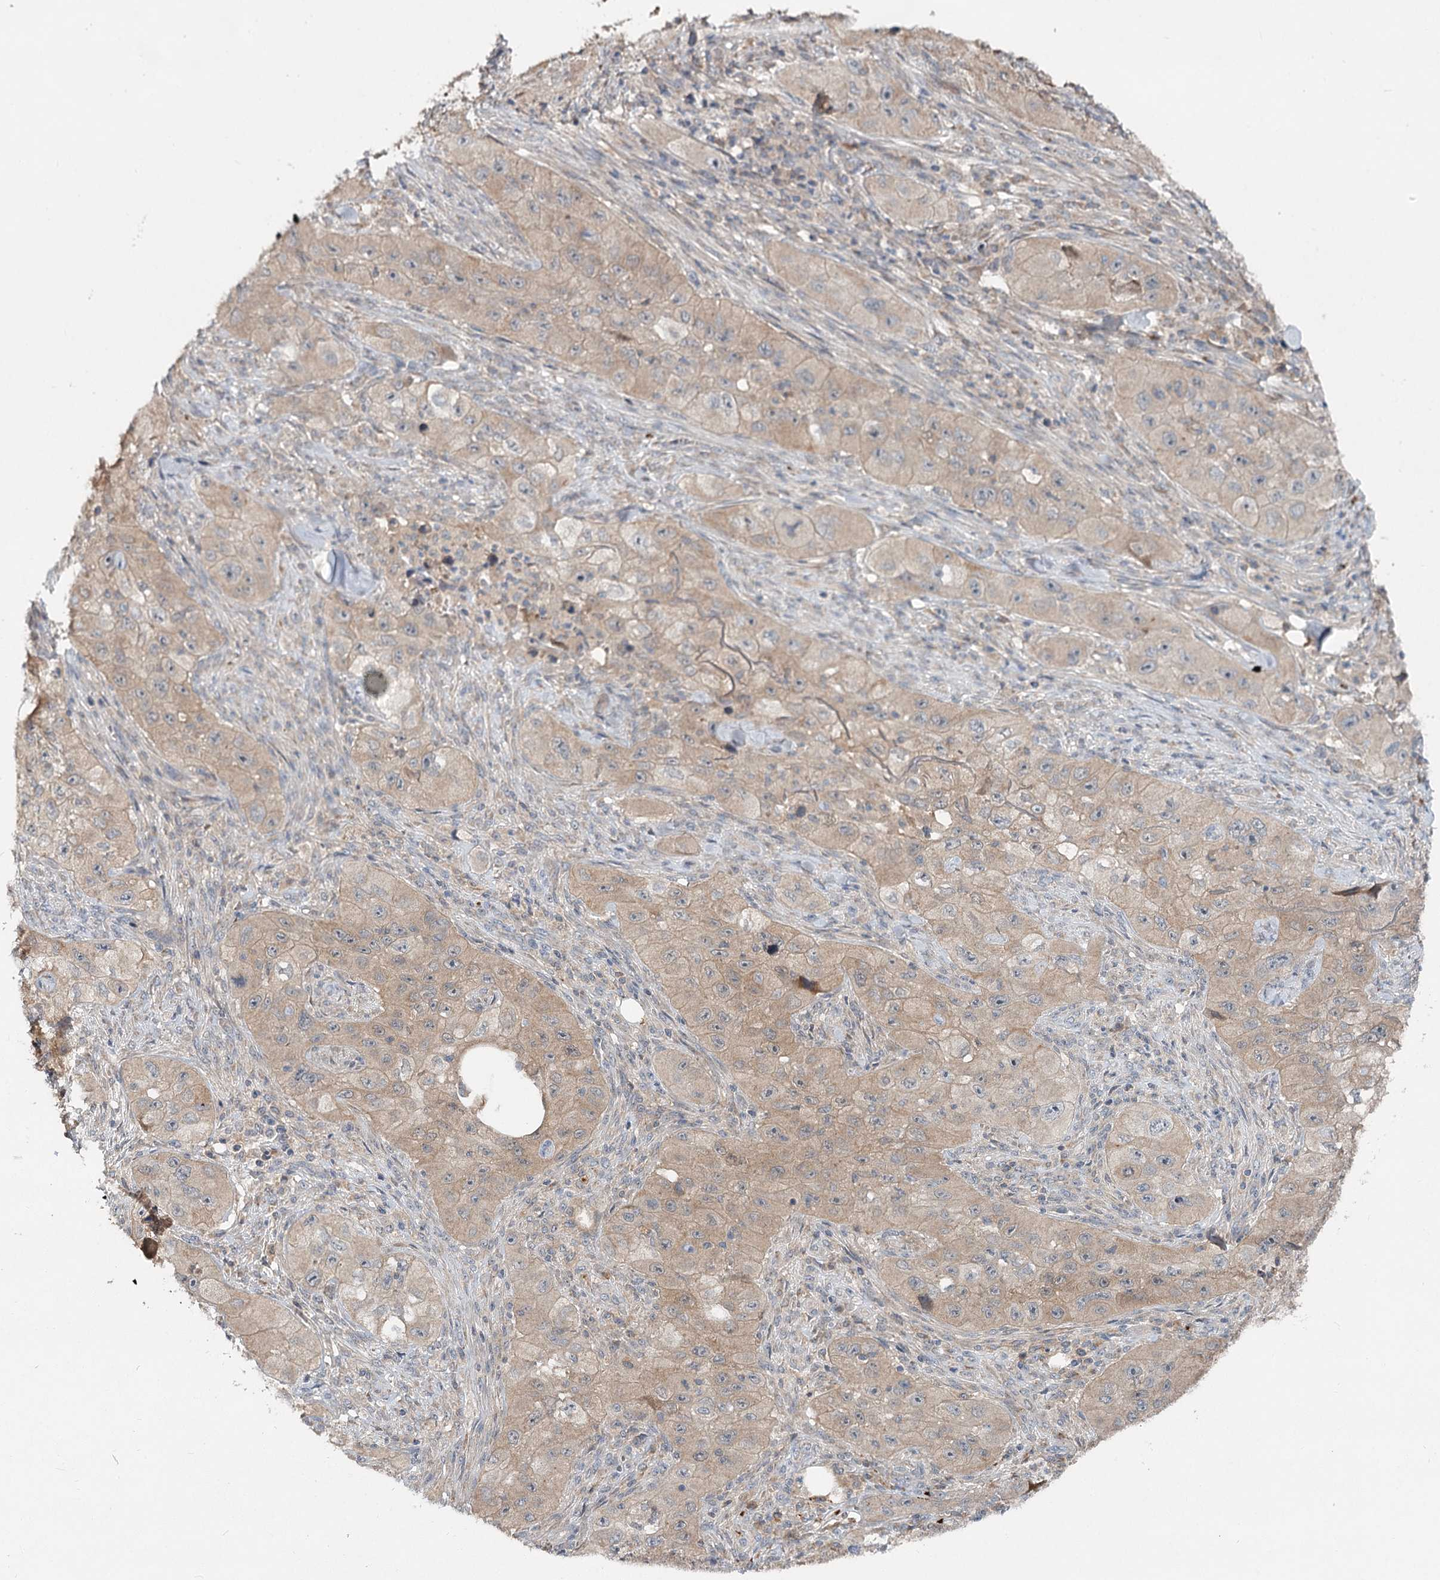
{"staining": {"intensity": "weak", "quantity": "25%-75%", "location": "cytoplasmic/membranous"}, "tissue": "skin cancer", "cell_type": "Tumor cells", "image_type": "cancer", "snomed": [{"axis": "morphology", "description": "Squamous cell carcinoma, NOS"}, {"axis": "topography", "description": "Skin"}, {"axis": "topography", "description": "Subcutis"}], "caption": "Immunohistochemical staining of human skin cancer exhibits weak cytoplasmic/membranous protein expression in approximately 25%-75% of tumor cells.", "gene": "PYROXD2", "patient": {"sex": "male", "age": 73}}